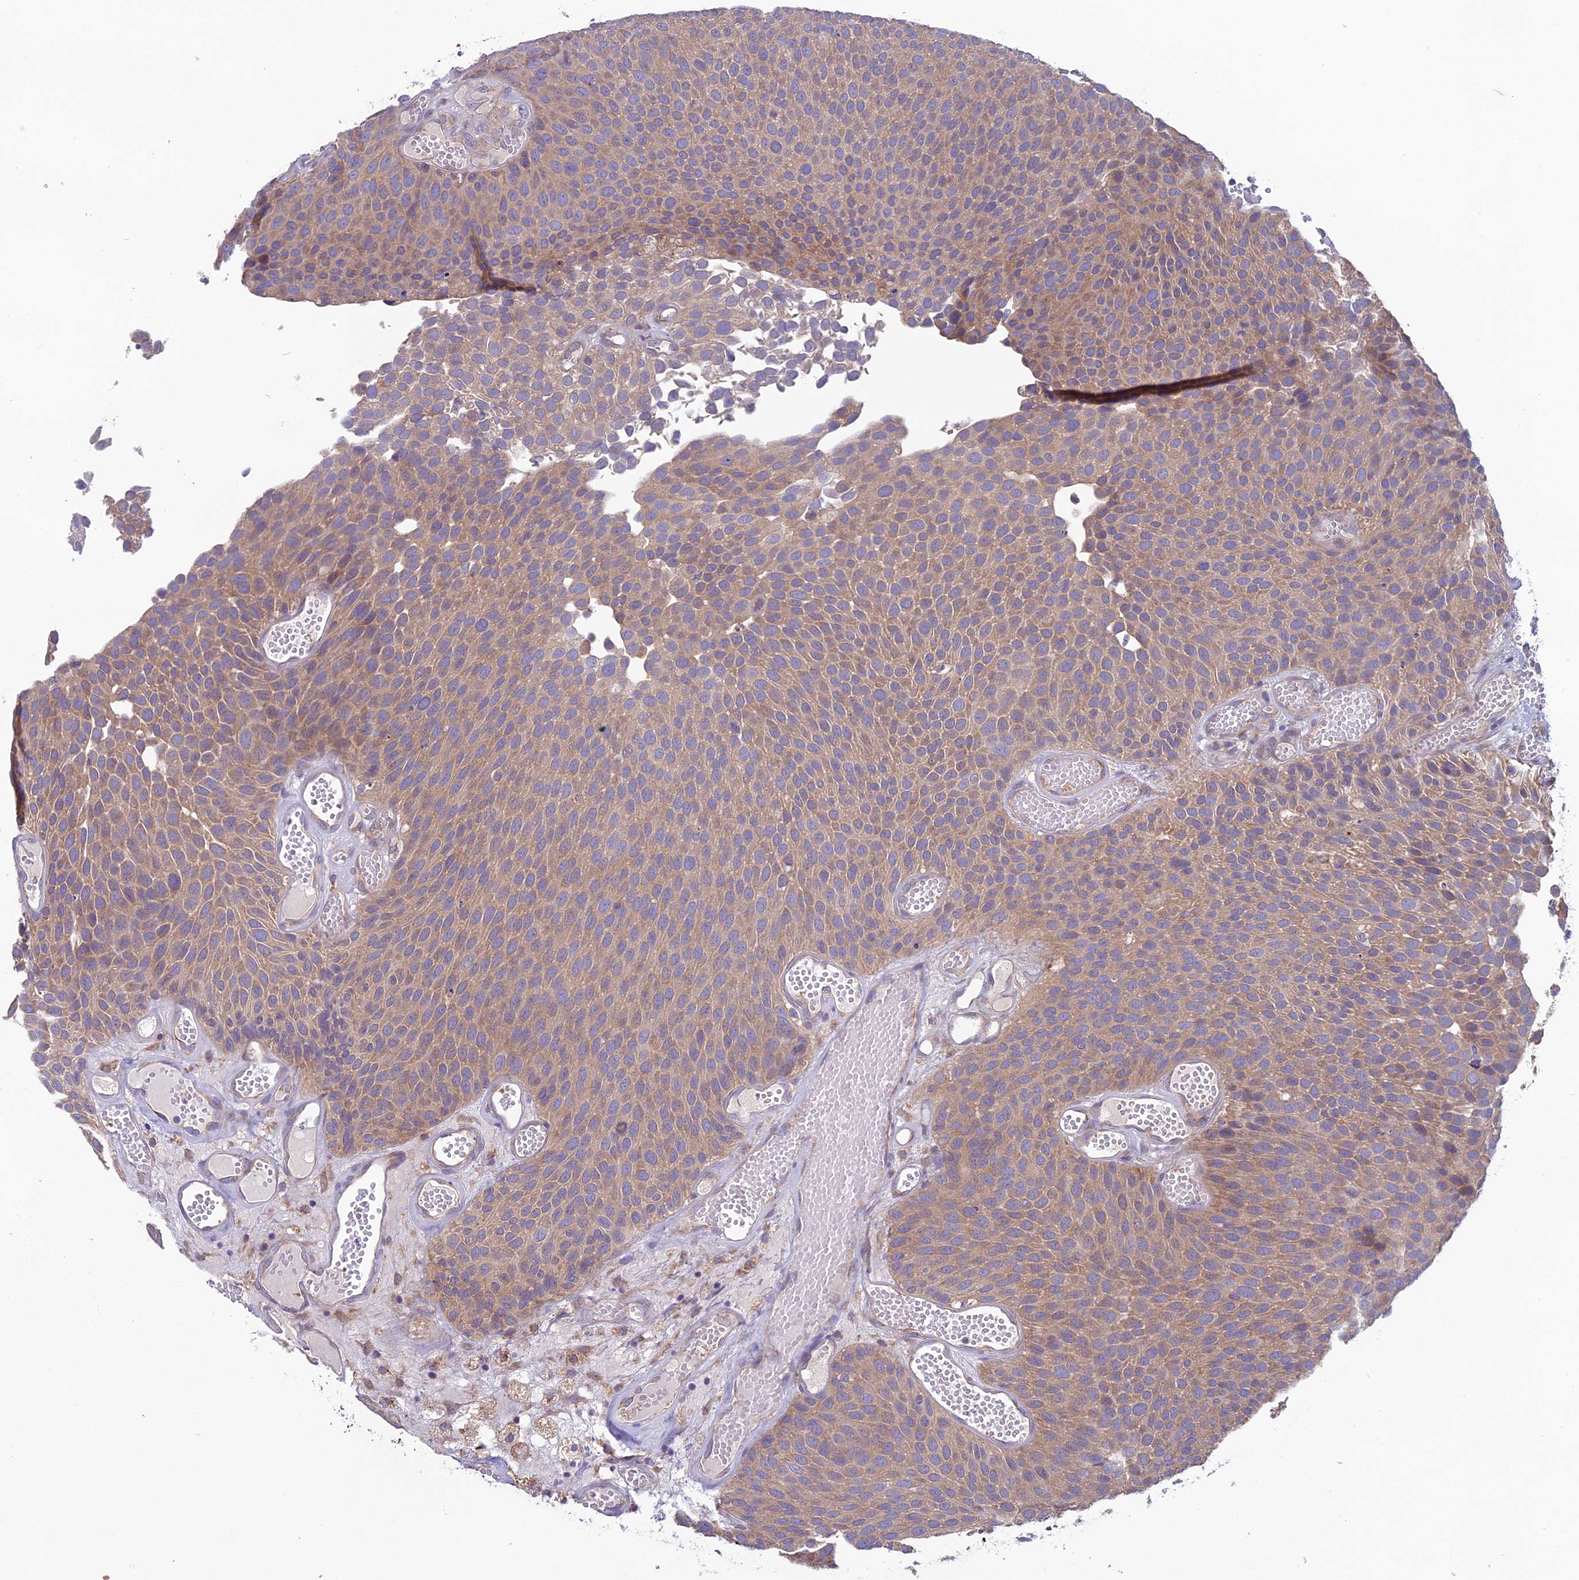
{"staining": {"intensity": "moderate", "quantity": ">75%", "location": "cytoplasmic/membranous"}, "tissue": "urothelial cancer", "cell_type": "Tumor cells", "image_type": "cancer", "snomed": [{"axis": "morphology", "description": "Urothelial carcinoma, Low grade"}, {"axis": "topography", "description": "Urinary bladder"}], "caption": "Moderate cytoplasmic/membranous positivity is seen in about >75% of tumor cells in urothelial carcinoma (low-grade).", "gene": "DCTN5", "patient": {"sex": "male", "age": 89}}